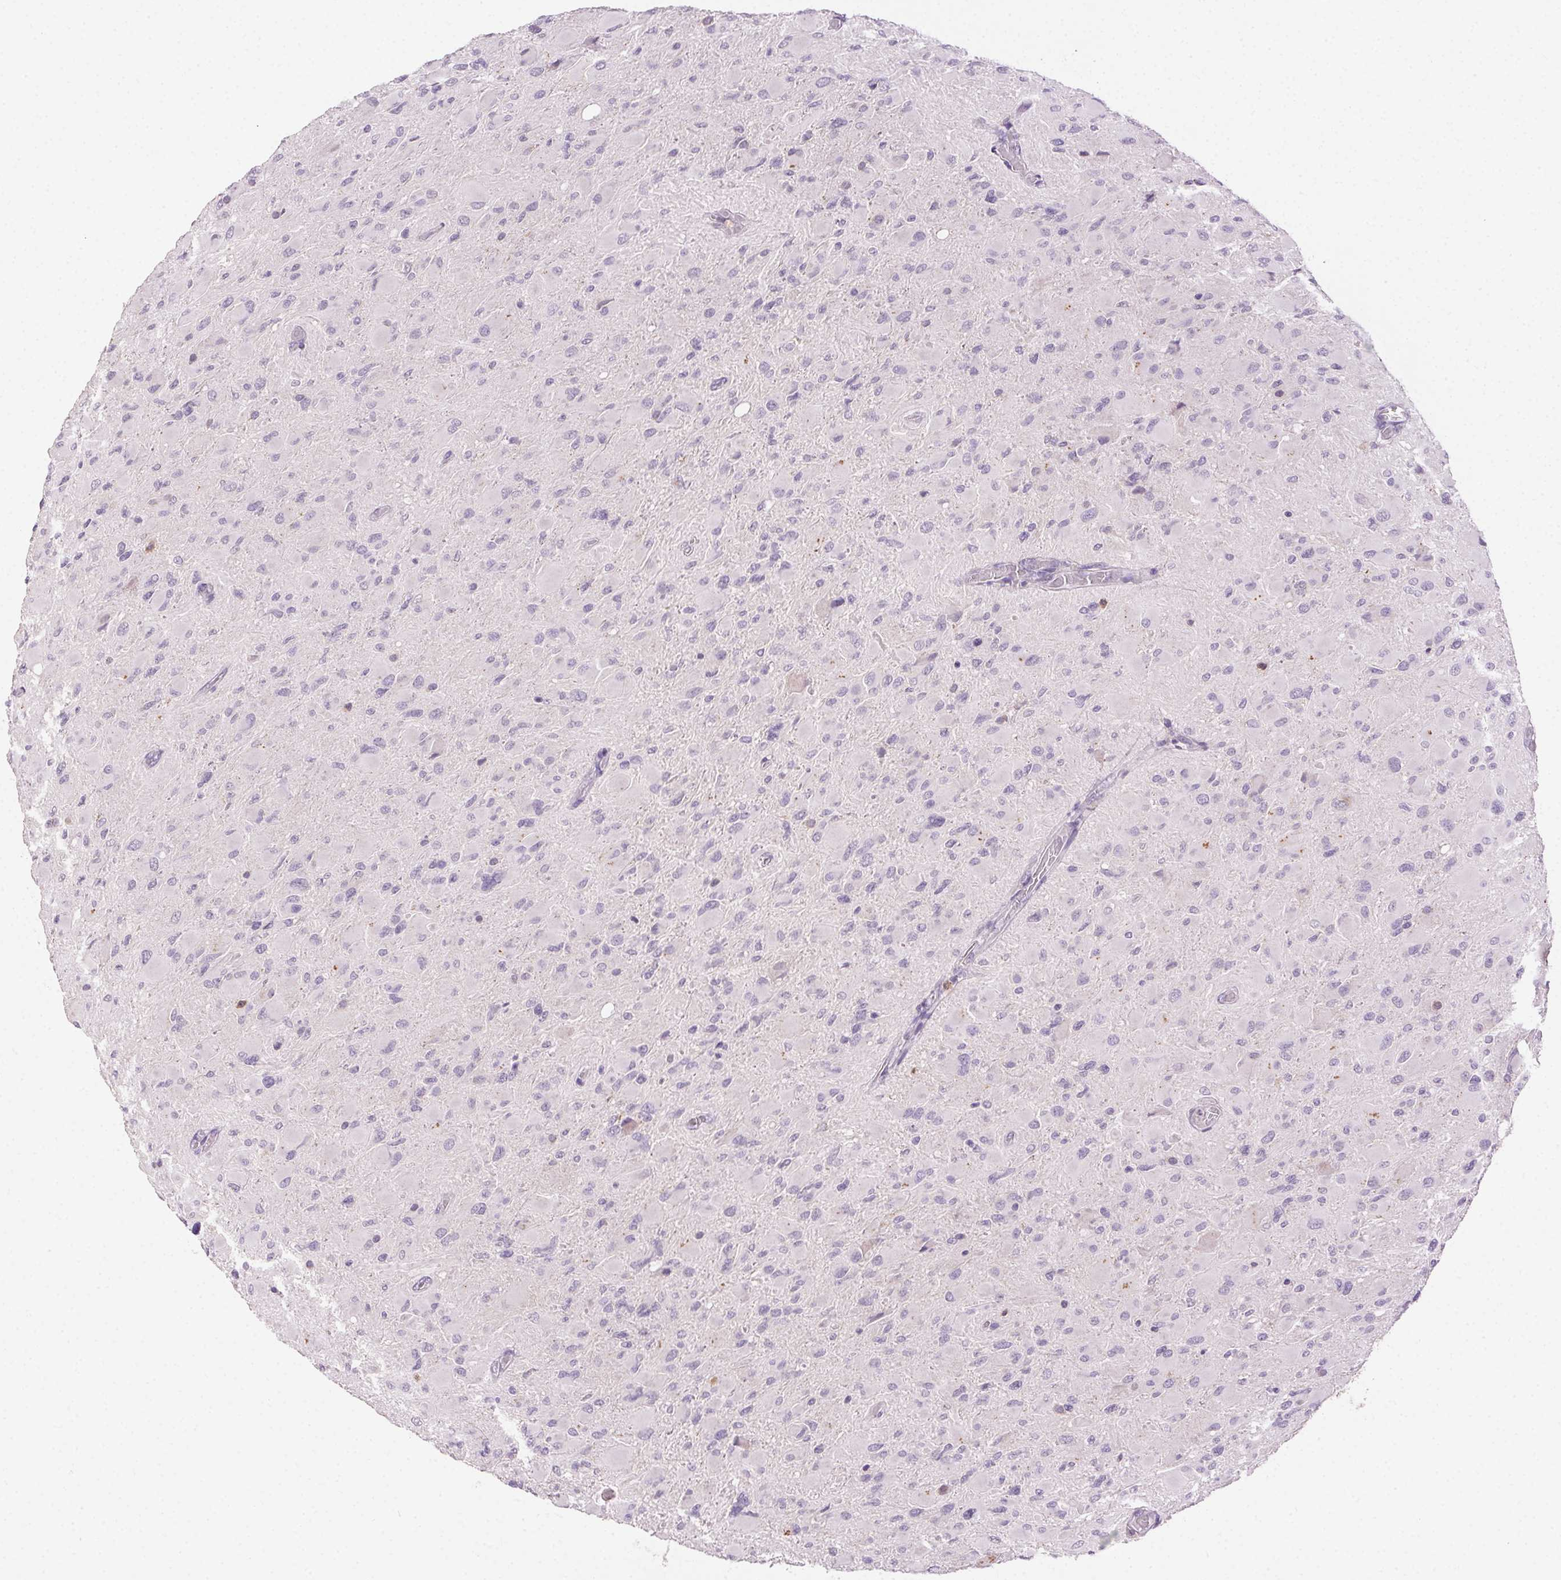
{"staining": {"intensity": "negative", "quantity": "none", "location": "none"}, "tissue": "glioma", "cell_type": "Tumor cells", "image_type": "cancer", "snomed": [{"axis": "morphology", "description": "Glioma, malignant, High grade"}, {"axis": "topography", "description": "Cerebral cortex"}], "caption": "Immunohistochemistry of malignant high-grade glioma displays no expression in tumor cells.", "gene": "AKAP5", "patient": {"sex": "female", "age": 36}}